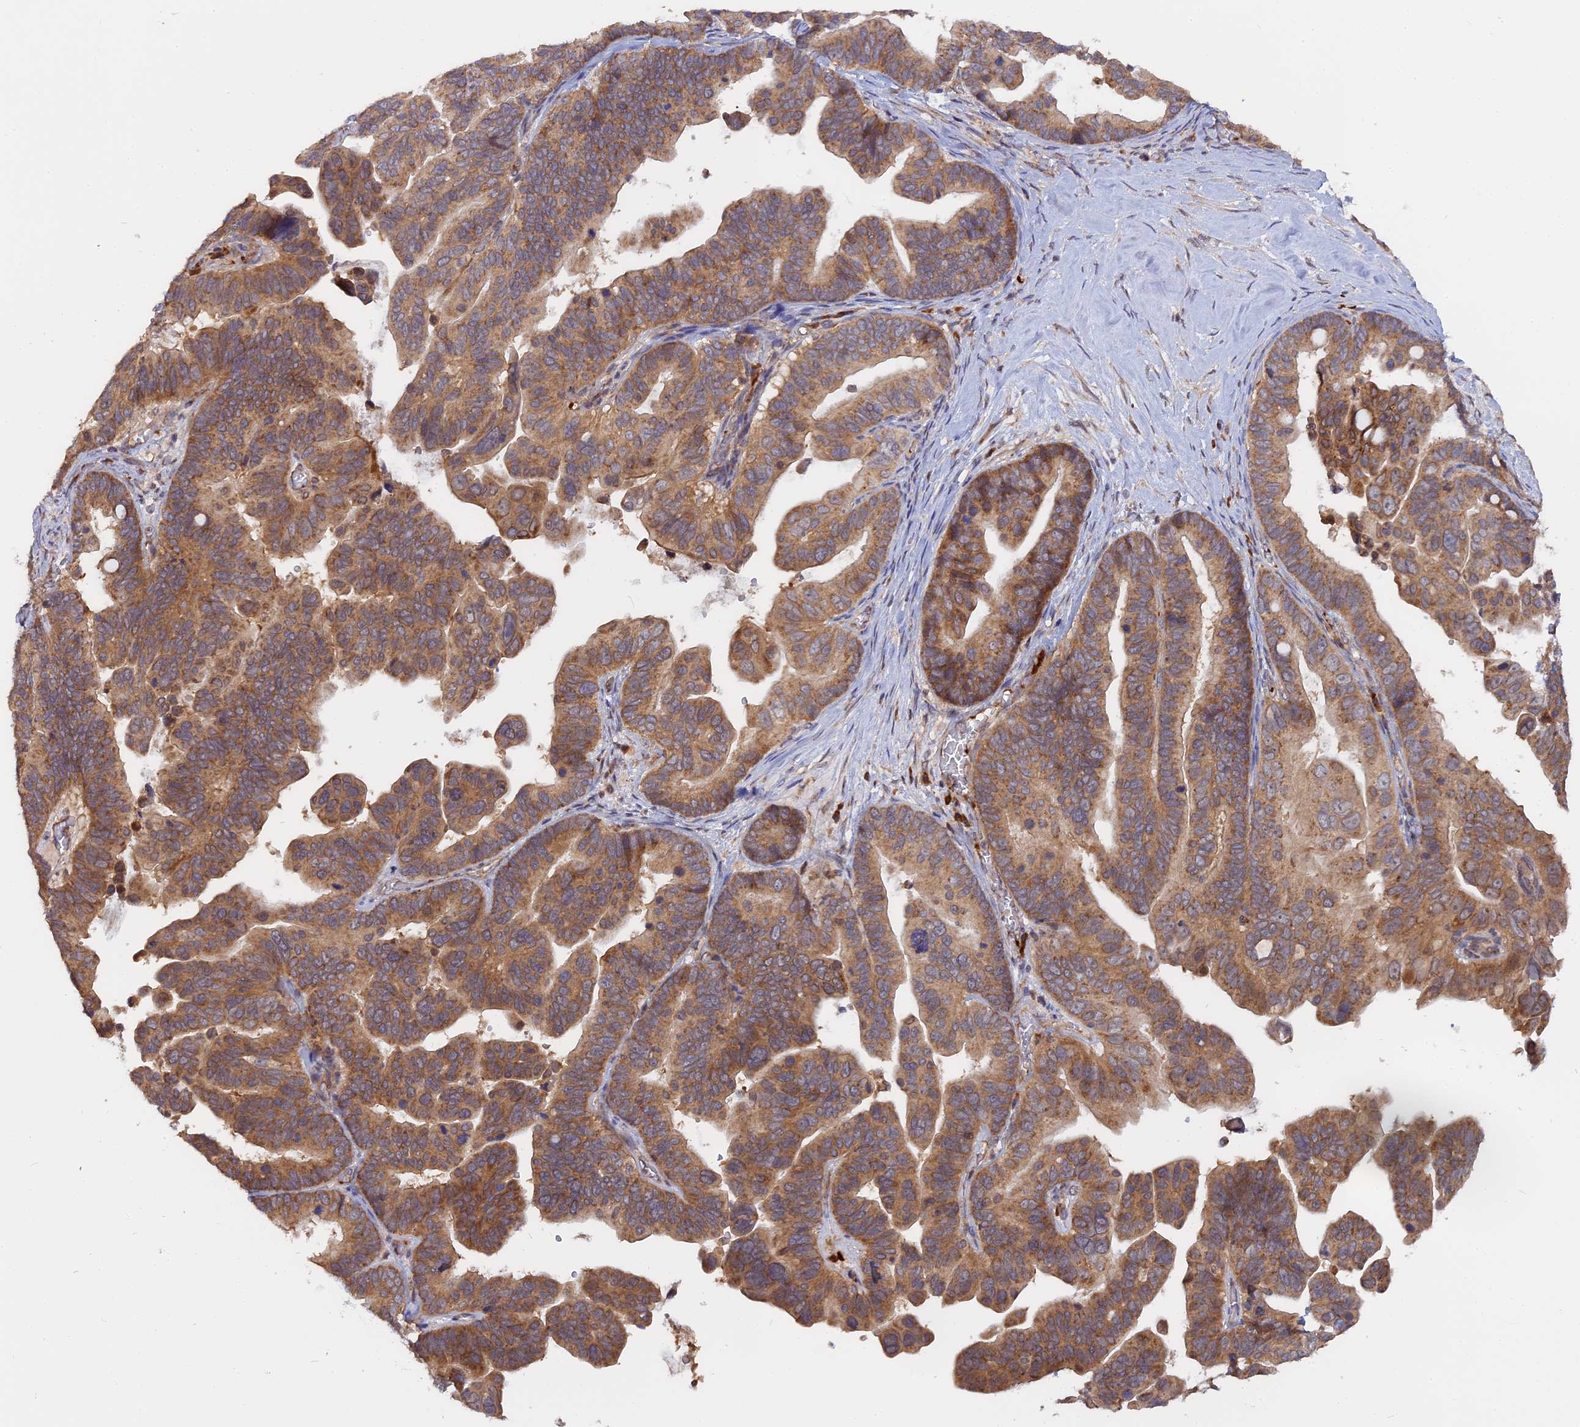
{"staining": {"intensity": "moderate", "quantity": ">75%", "location": "cytoplasmic/membranous"}, "tissue": "ovarian cancer", "cell_type": "Tumor cells", "image_type": "cancer", "snomed": [{"axis": "morphology", "description": "Cystadenocarcinoma, serous, NOS"}, {"axis": "topography", "description": "Ovary"}], "caption": "This histopathology image reveals serous cystadenocarcinoma (ovarian) stained with IHC to label a protein in brown. The cytoplasmic/membranous of tumor cells show moderate positivity for the protein. Nuclei are counter-stained blue.", "gene": "IL21R", "patient": {"sex": "female", "age": 56}}